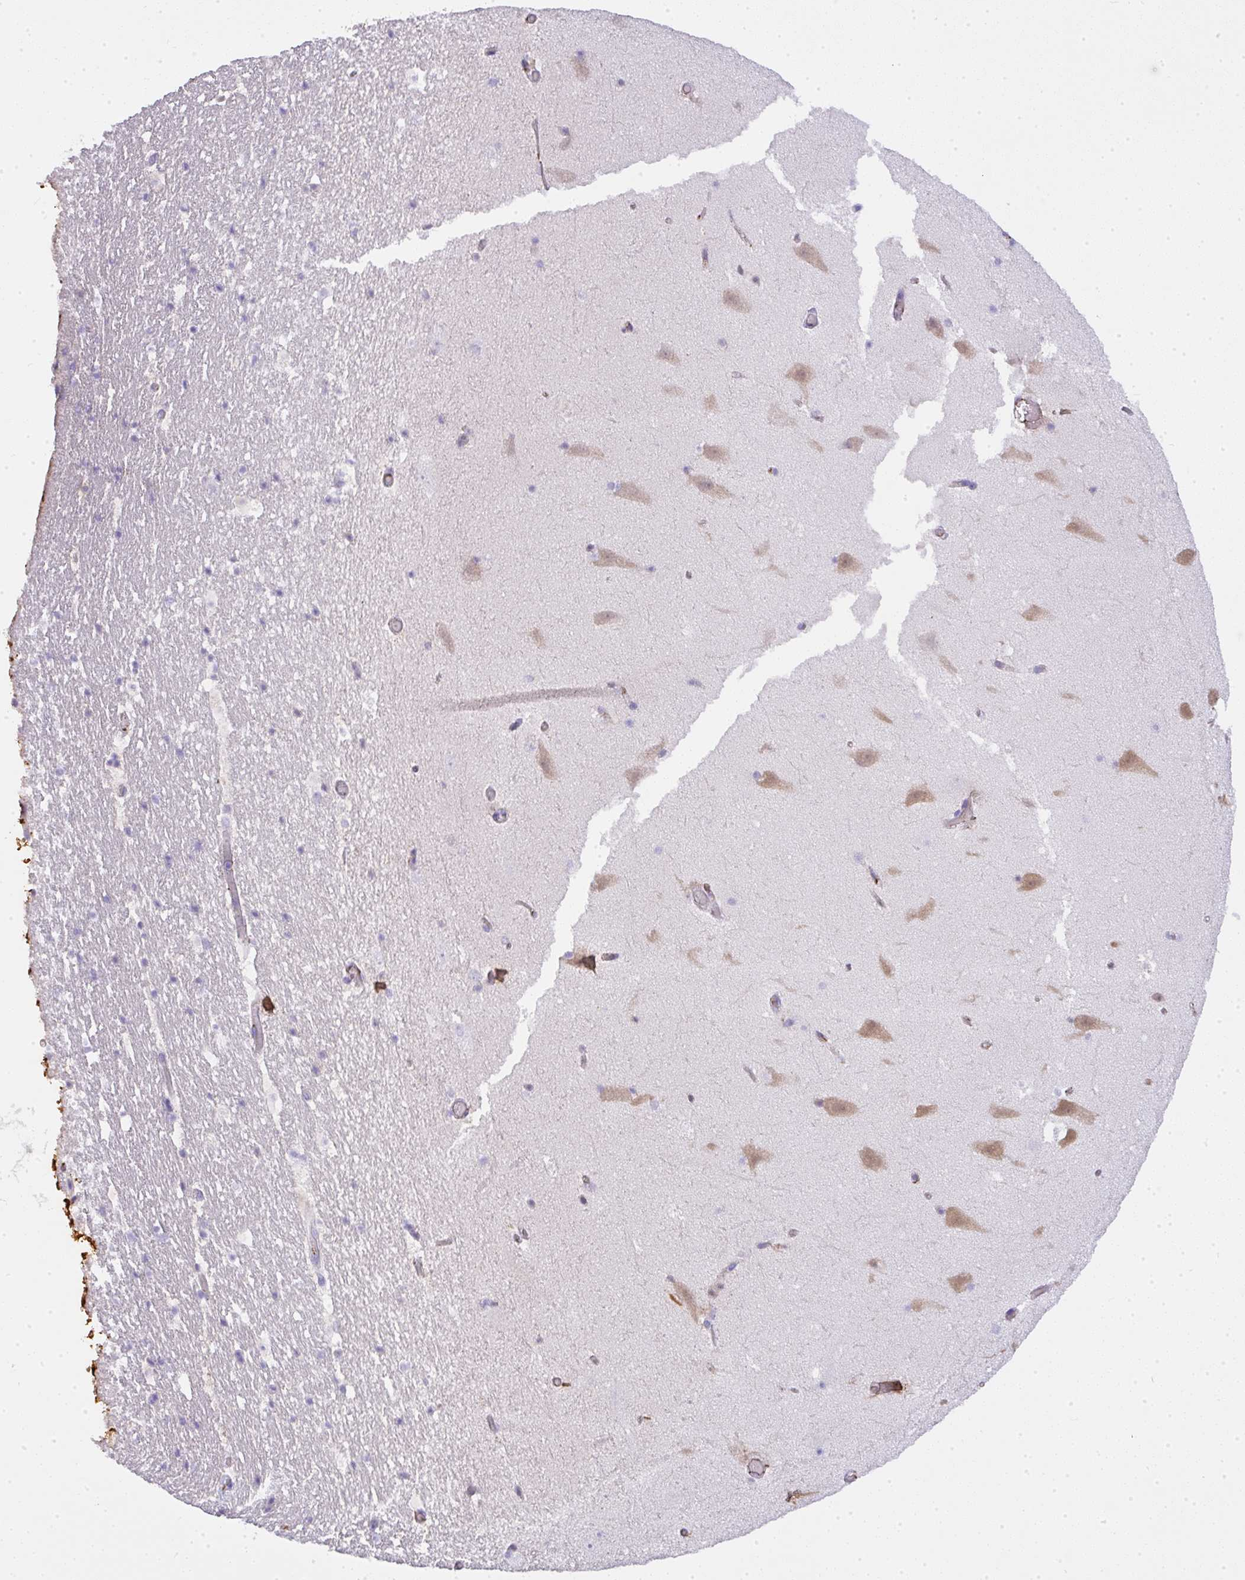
{"staining": {"intensity": "negative", "quantity": "none", "location": "none"}, "tissue": "hippocampus", "cell_type": "Glial cells", "image_type": "normal", "snomed": [{"axis": "morphology", "description": "Normal tissue, NOS"}, {"axis": "topography", "description": "Hippocampus"}], "caption": "Immunohistochemistry histopathology image of unremarkable hippocampus stained for a protein (brown), which exhibits no positivity in glial cells.", "gene": "SMYD5", "patient": {"sex": "female", "age": 42}}